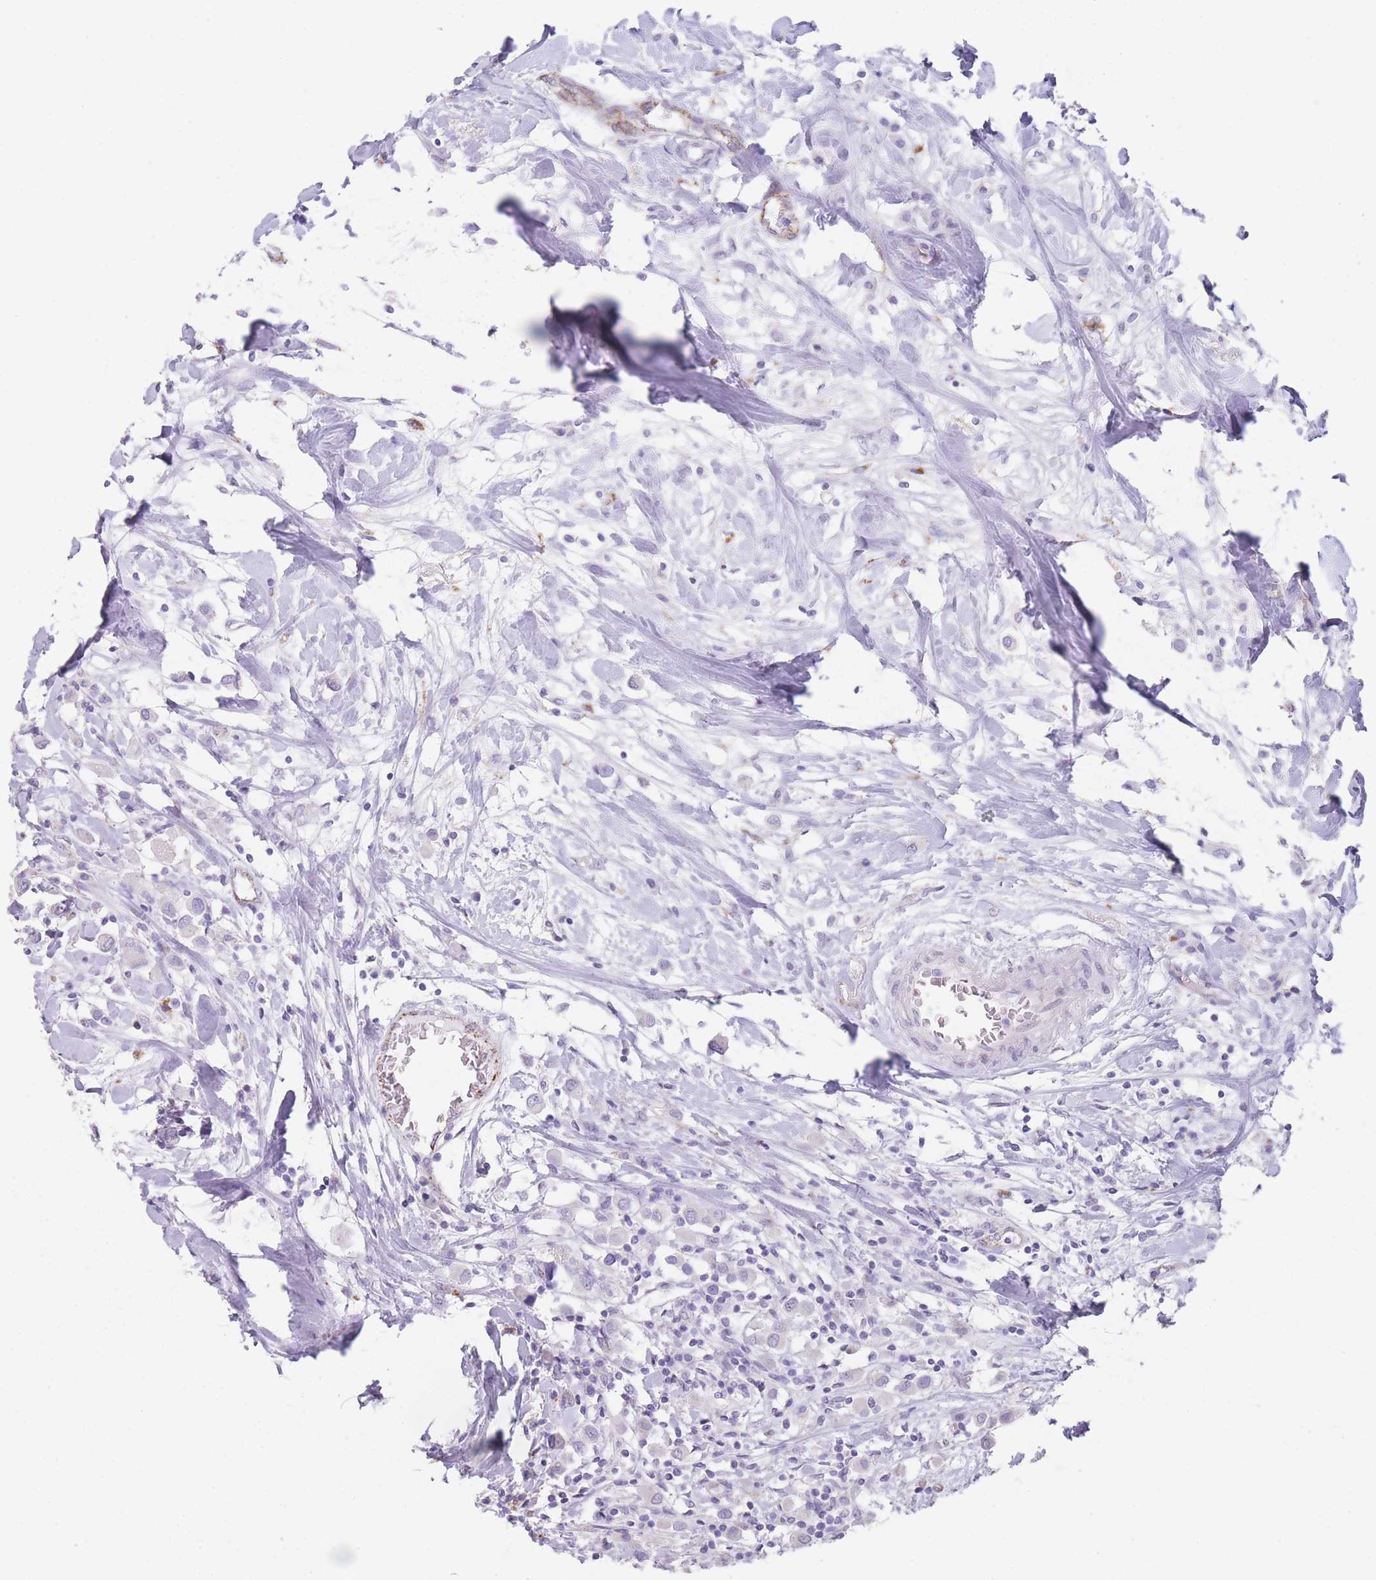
{"staining": {"intensity": "negative", "quantity": "none", "location": "none"}, "tissue": "breast cancer", "cell_type": "Tumor cells", "image_type": "cancer", "snomed": [{"axis": "morphology", "description": "Duct carcinoma"}, {"axis": "topography", "description": "Breast"}], "caption": "DAB immunohistochemical staining of breast cancer (invasive ductal carcinoma) demonstrates no significant expression in tumor cells.", "gene": "RHO", "patient": {"sex": "female", "age": 61}}